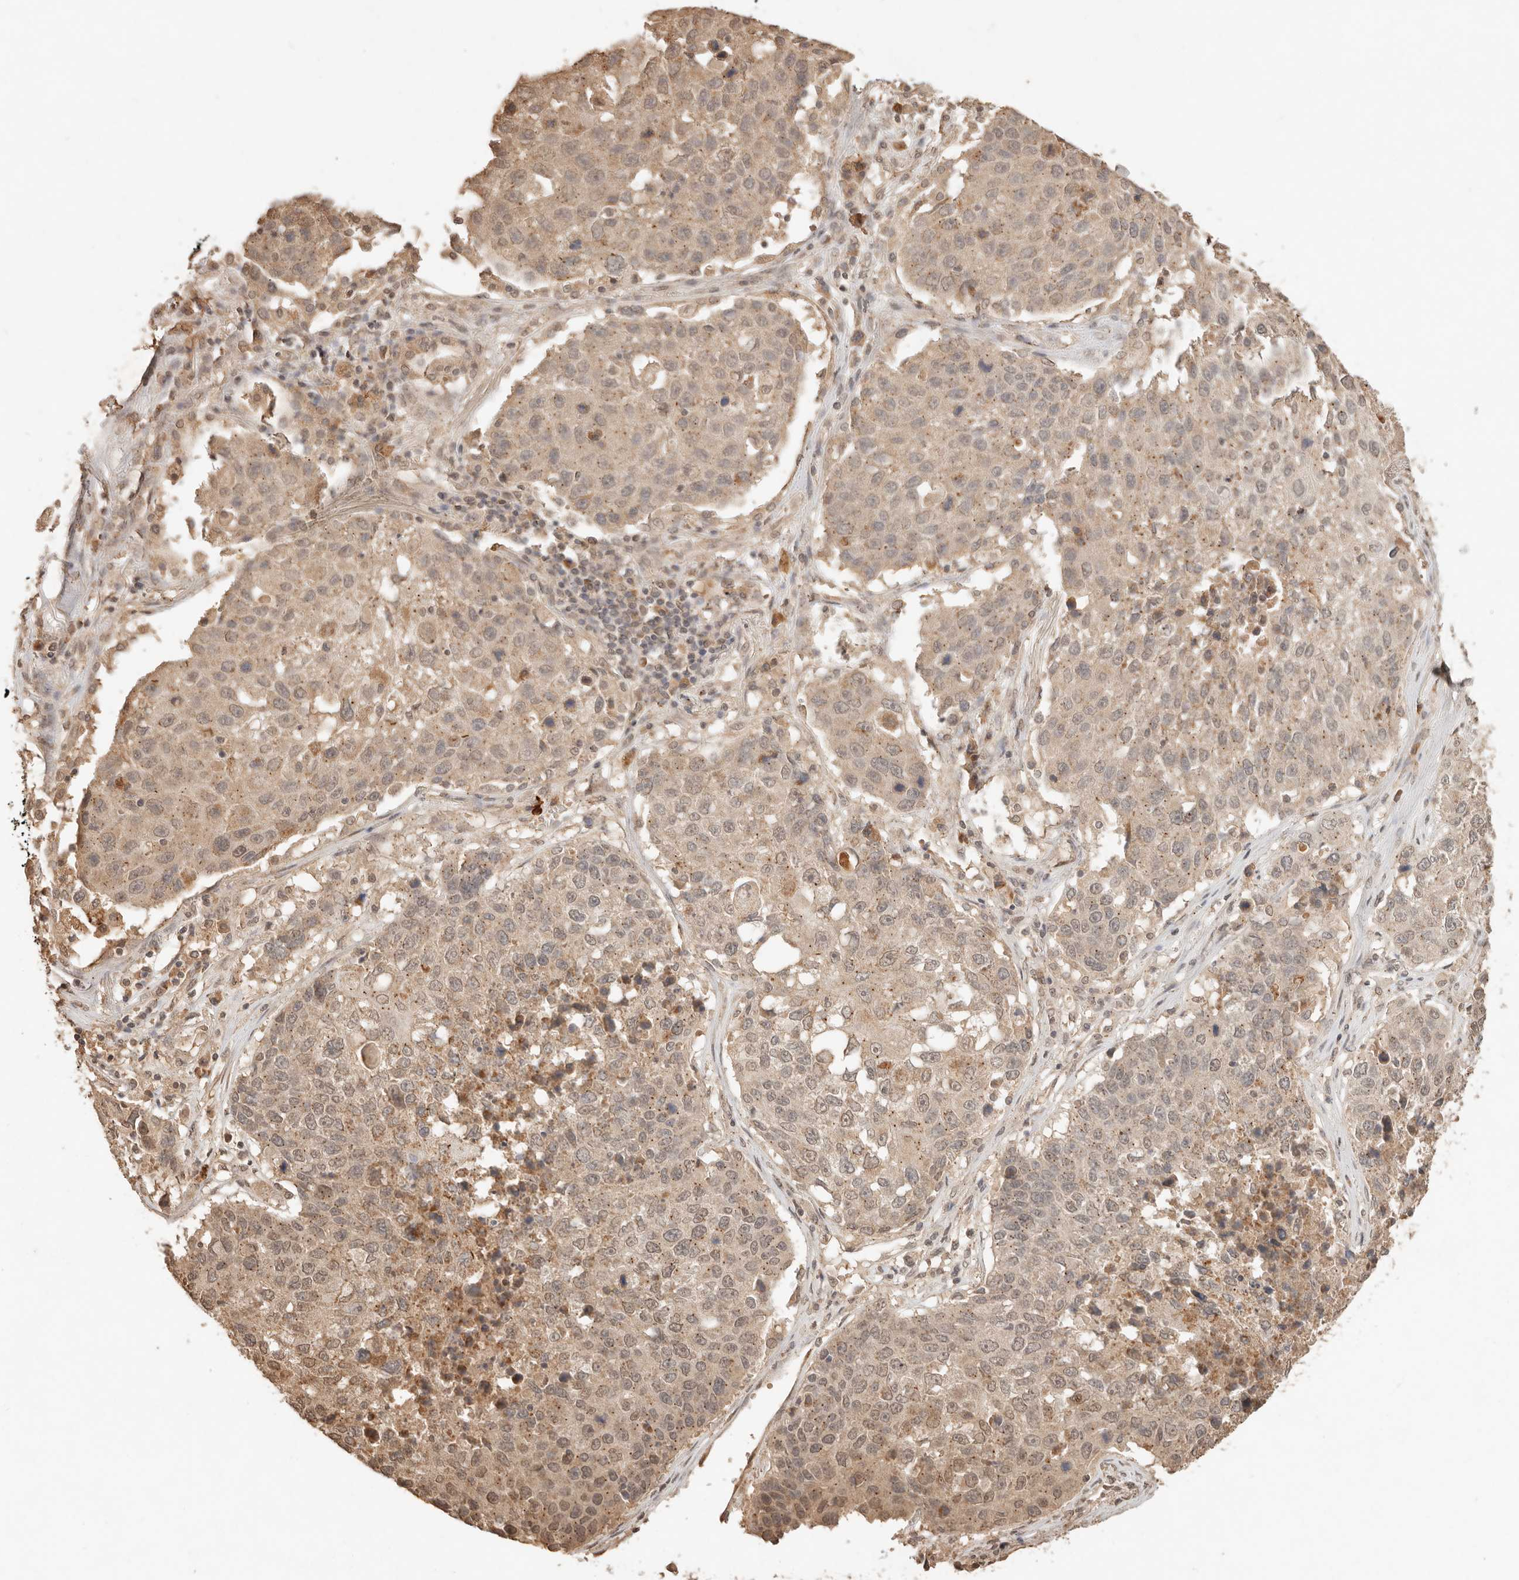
{"staining": {"intensity": "weak", "quantity": ">75%", "location": "cytoplasmic/membranous,nuclear"}, "tissue": "lung cancer", "cell_type": "Tumor cells", "image_type": "cancer", "snomed": [{"axis": "morphology", "description": "Squamous cell carcinoma, NOS"}, {"axis": "topography", "description": "Lung"}], "caption": "A histopathology image showing weak cytoplasmic/membranous and nuclear staining in approximately >75% of tumor cells in squamous cell carcinoma (lung), as visualized by brown immunohistochemical staining.", "gene": "LMO4", "patient": {"sex": "male", "age": 61}}